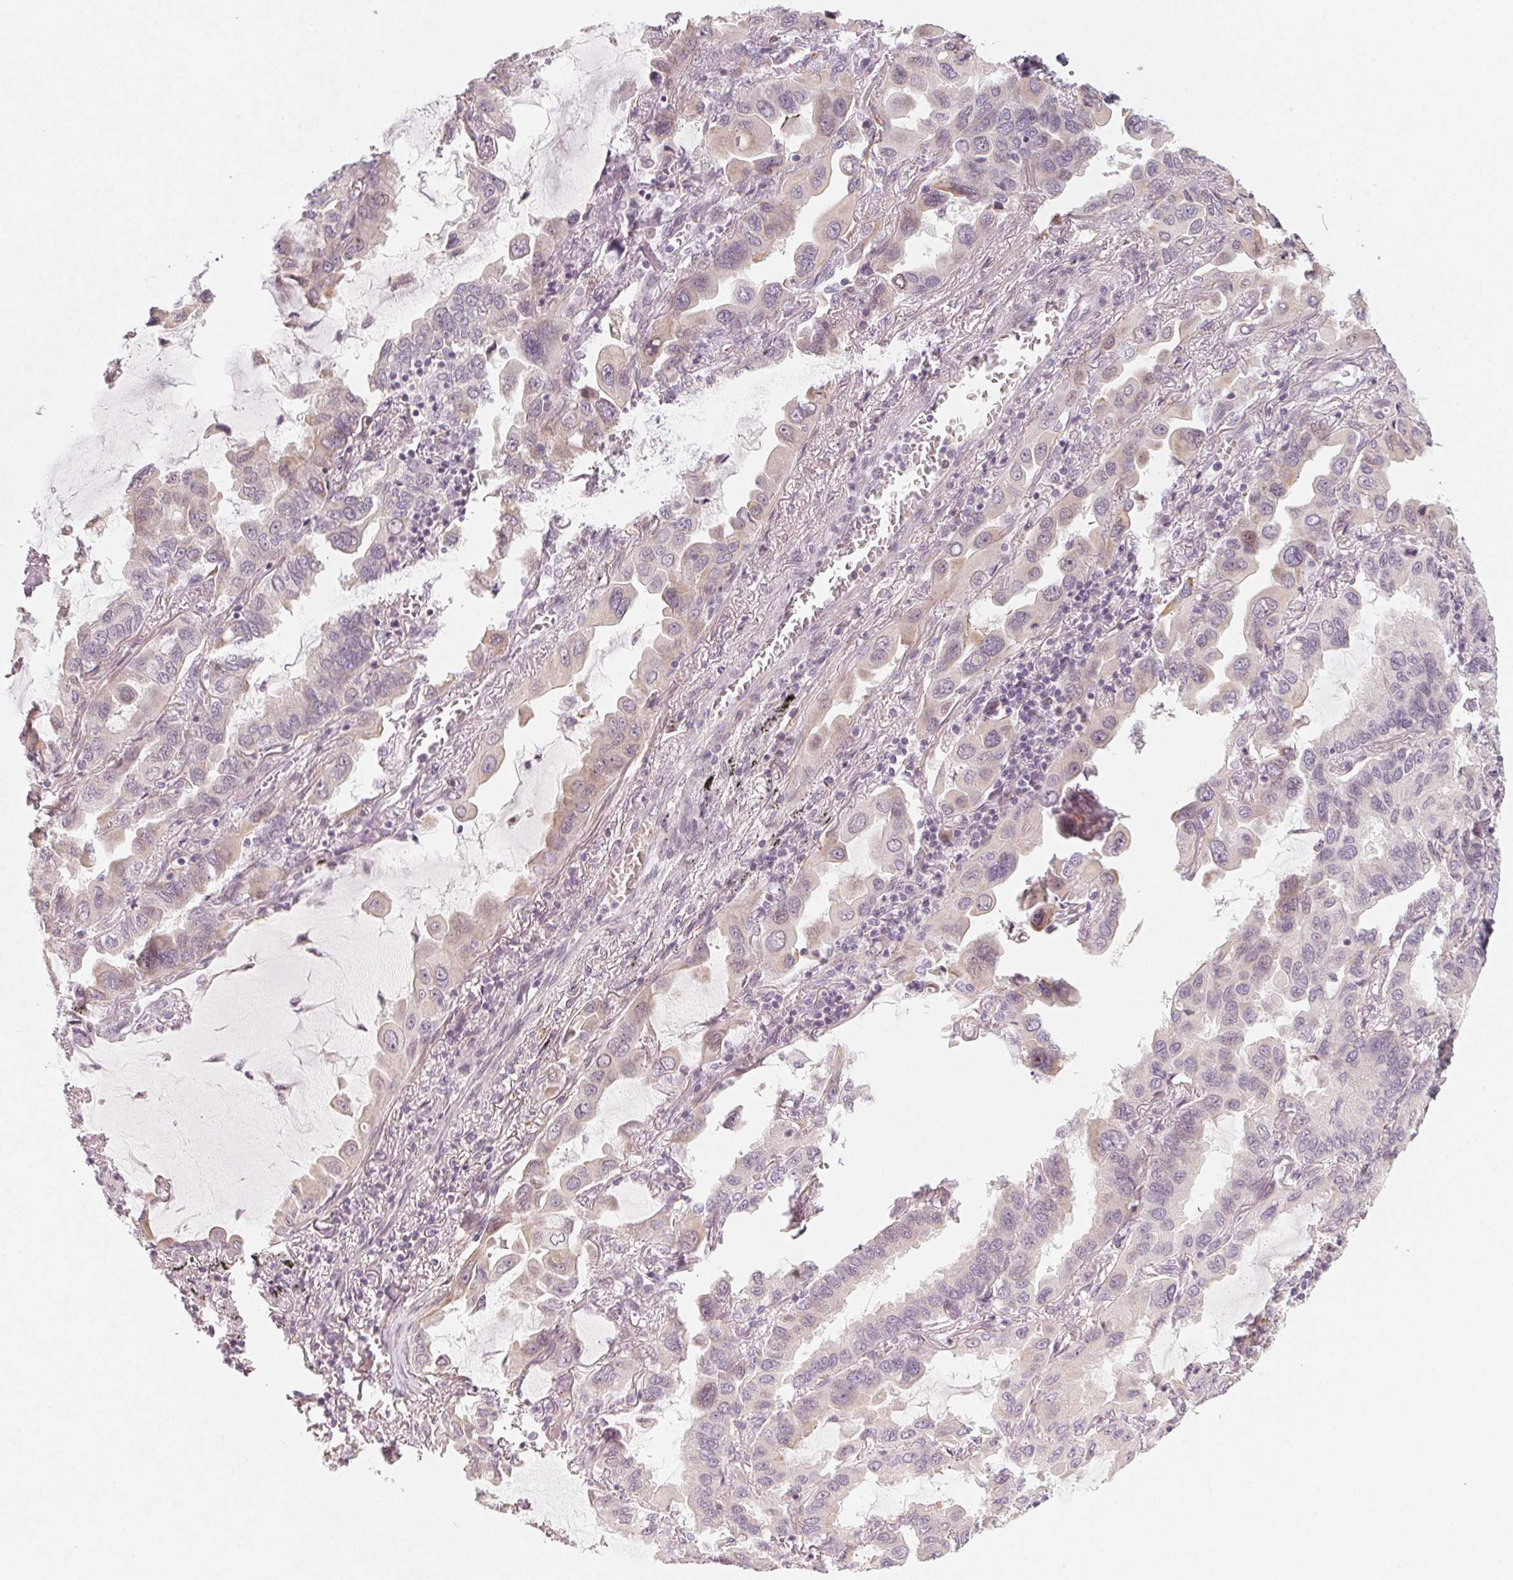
{"staining": {"intensity": "weak", "quantity": "<25%", "location": "cytoplasmic/membranous"}, "tissue": "lung cancer", "cell_type": "Tumor cells", "image_type": "cancer", "snomed": [{"axis": "morphology", "description": "Adenocarcinoma, NOS"}, {"axis": "topography", "description": "Lung"}], "caption": "This is a image of IHC staining of adenocarcinoma (lung), which shows no staining in tumor cells.", "gene": "CCDC96", "patient": {"sex": "male", "age": 64}}